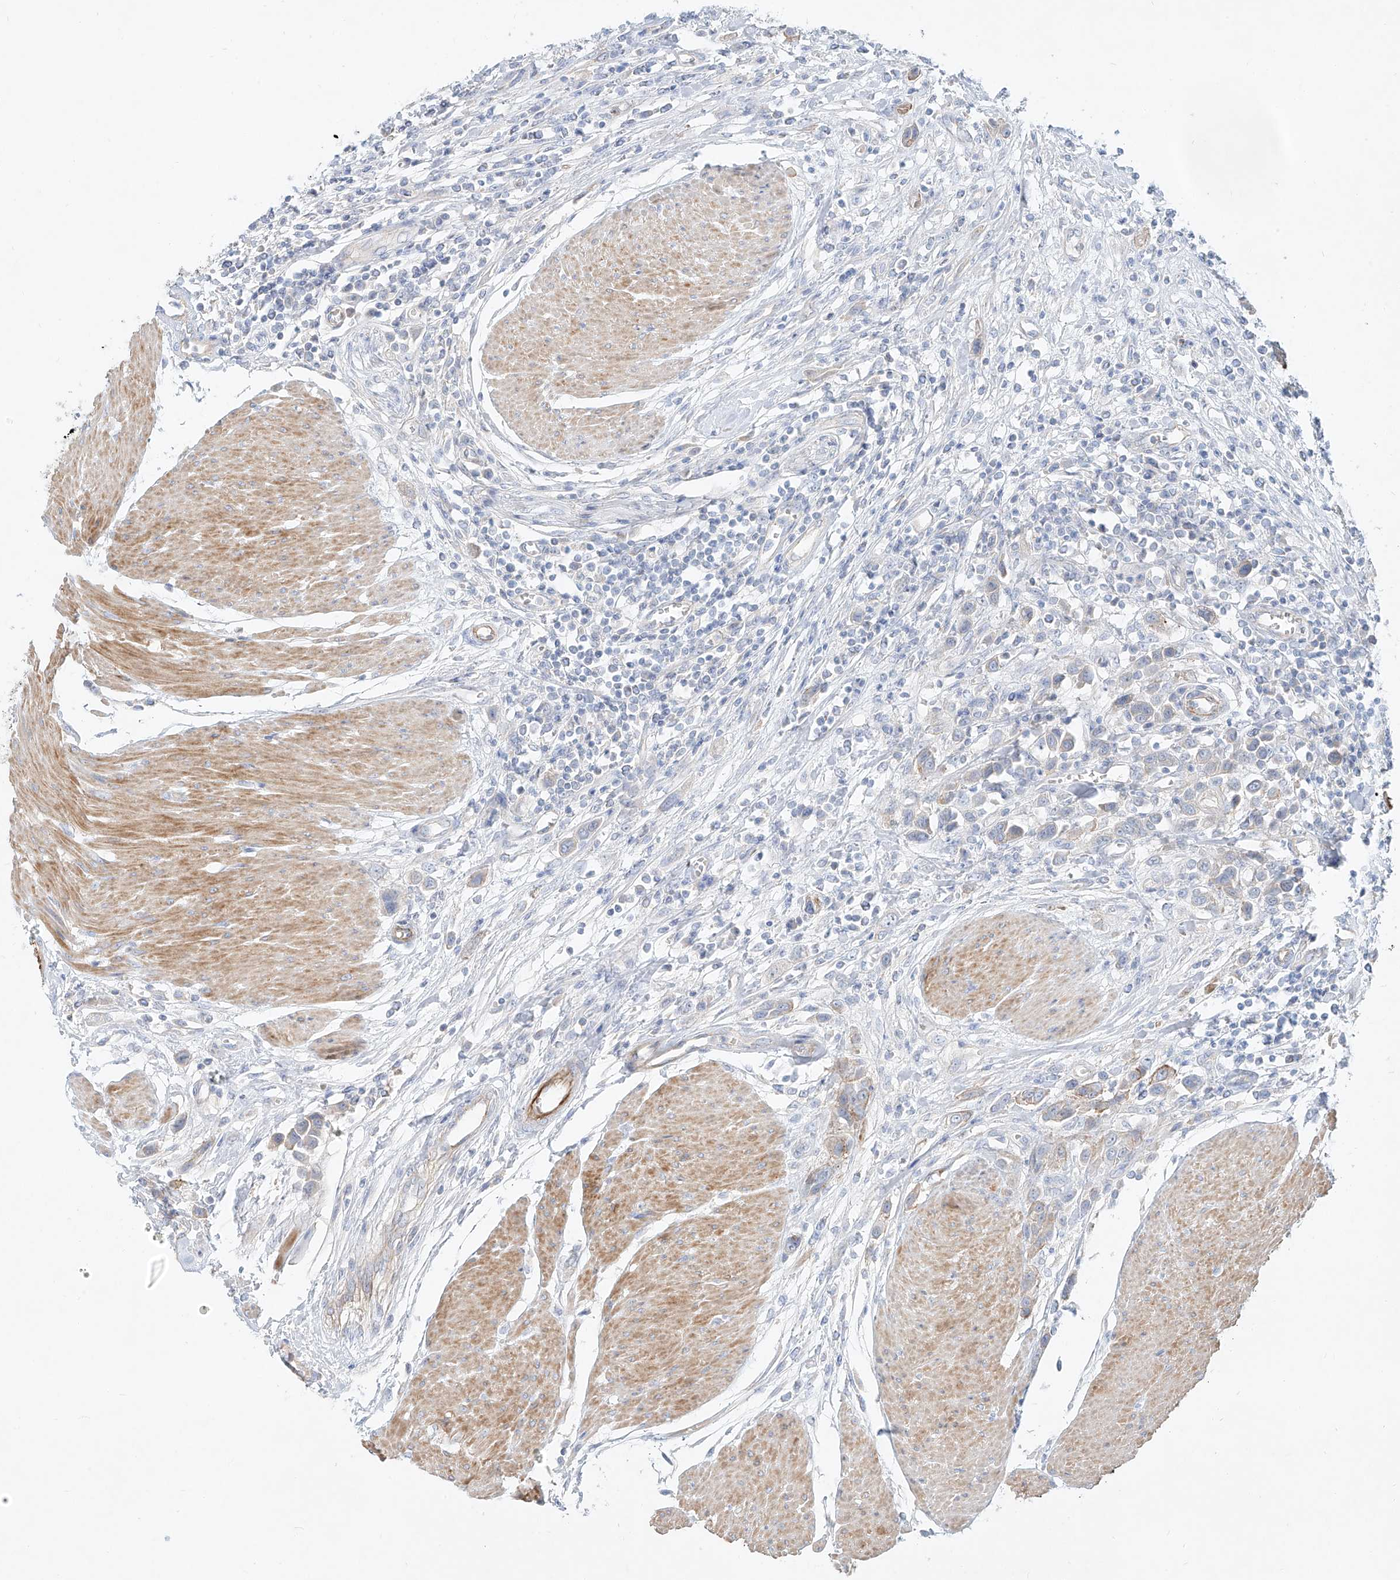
{"staining": {"intensity": "negative", "quantity": "none", "location": "none"}, "tissue": "urothelial cancer", "cell_type": "Tumor cells", "image_type": "cancer", "snomed": [{"axis": "morphology", "description": "Urothelial carcinoma, High grade"}, {"axis": "topography", "description": "Urinary bladder"}], "caption": "Immunohistochemistry (IHC) image of neoplastic tissue: human urothelial carcinoma (high-grade) stained with DAB demonstrates no significant protein positivity in tumor cells.", "gene": "AJM1", "patient": {"sex": "male", "age": 50}}